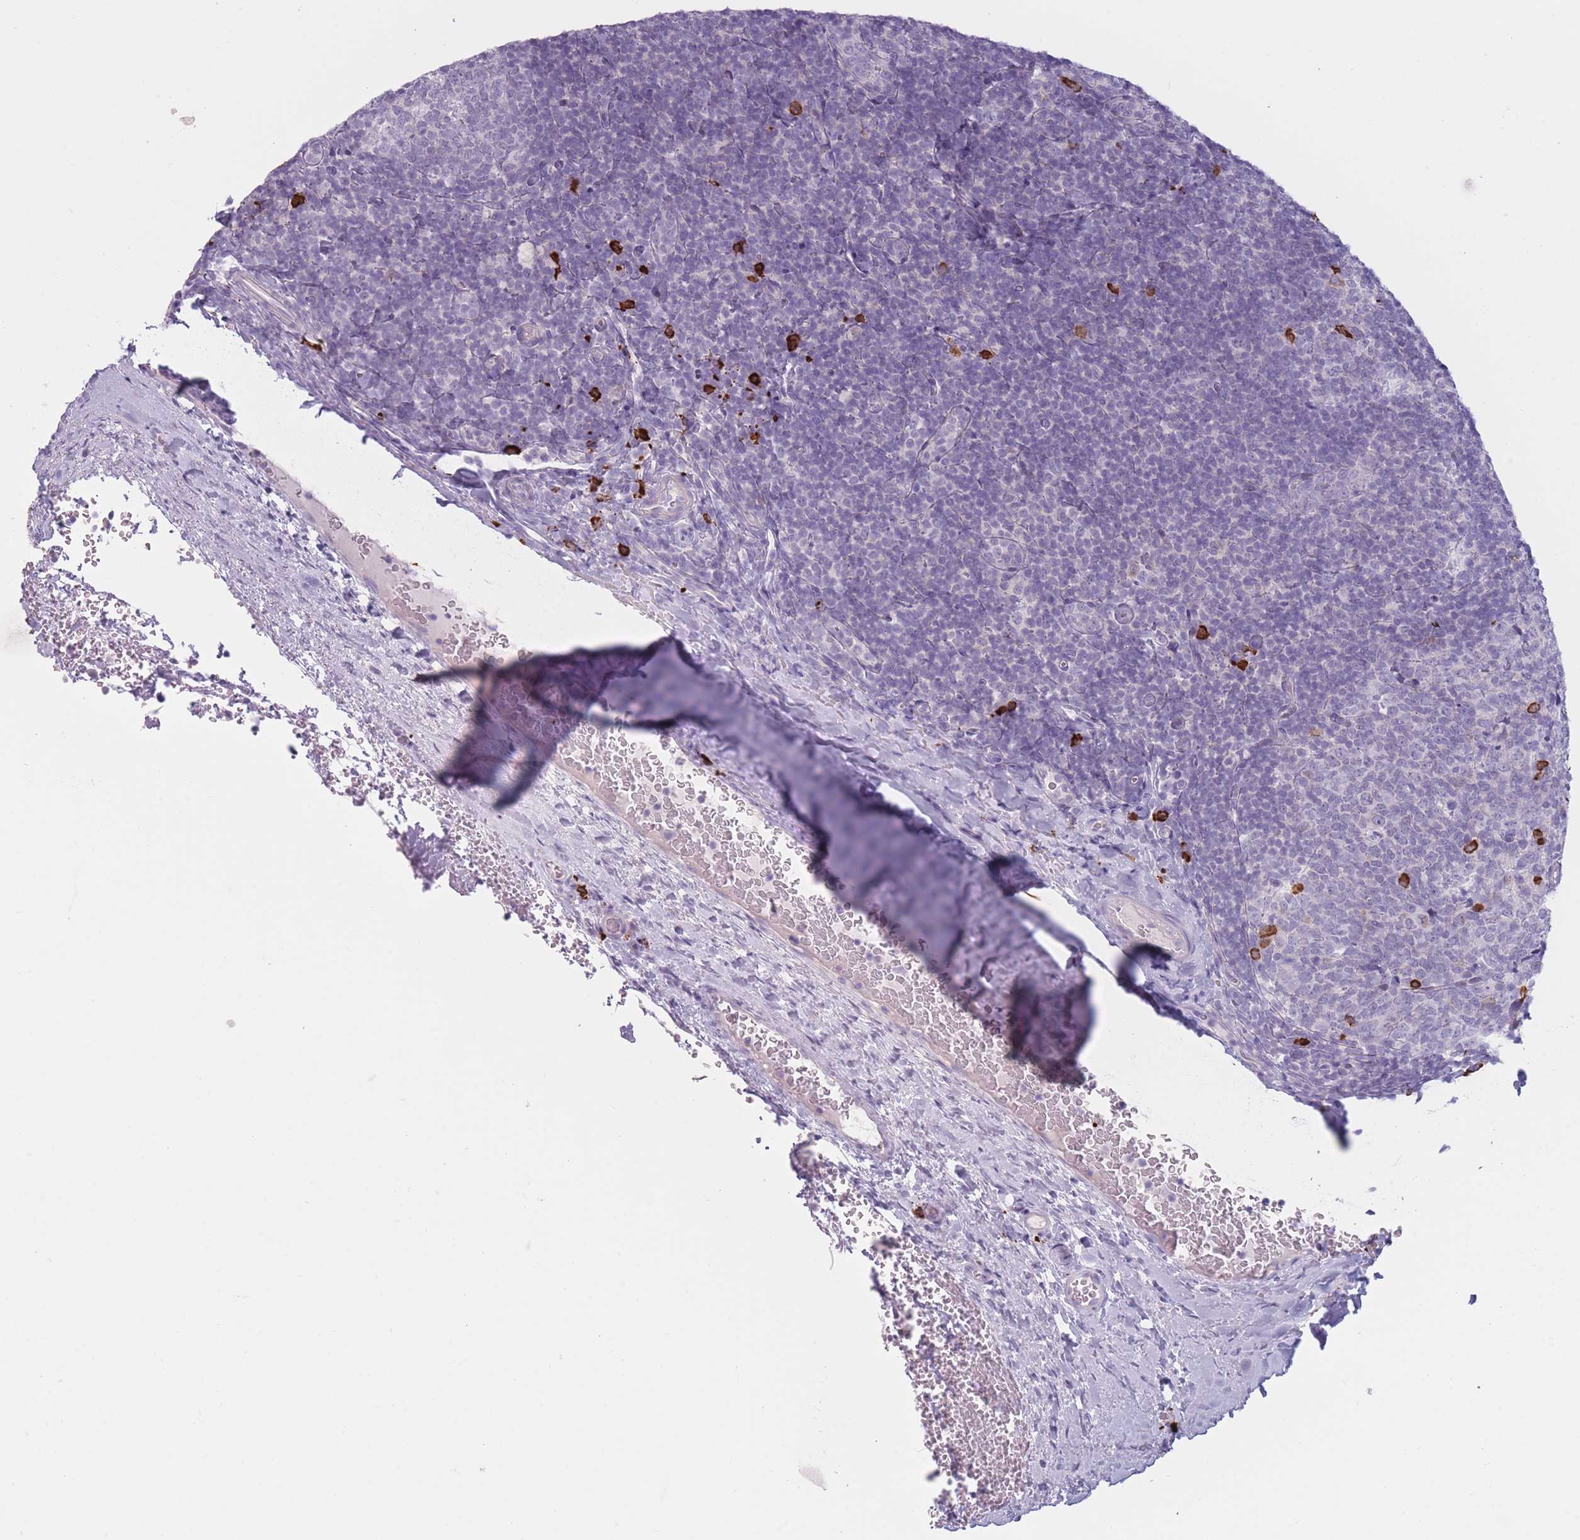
{"staining": {"intensity": "strong", "quantity": "<25%", "location": "cytoplasmic/membranous"}, "tissue": "tonsil", "cell_type": "Germinal center cells", "image_type": "normal", "snomed": [{"axis": "morphology", "description": "Normal tissue, NOS"}, {"axis": "topography", "description": "Tonsil"}], "caption": "The histopathology image demonstrates immunohistochemical staining of benign tonsil. There is strong cytoplasmic/membranous expression is present in about <25% of germinal center cells. (Stains: DAB in brown, nuclei in blue, Microscopy: brightfield microscopy at high magnification).", "gene": "PLEKHG2", "patient": {"sex": "male", "age": 17}}